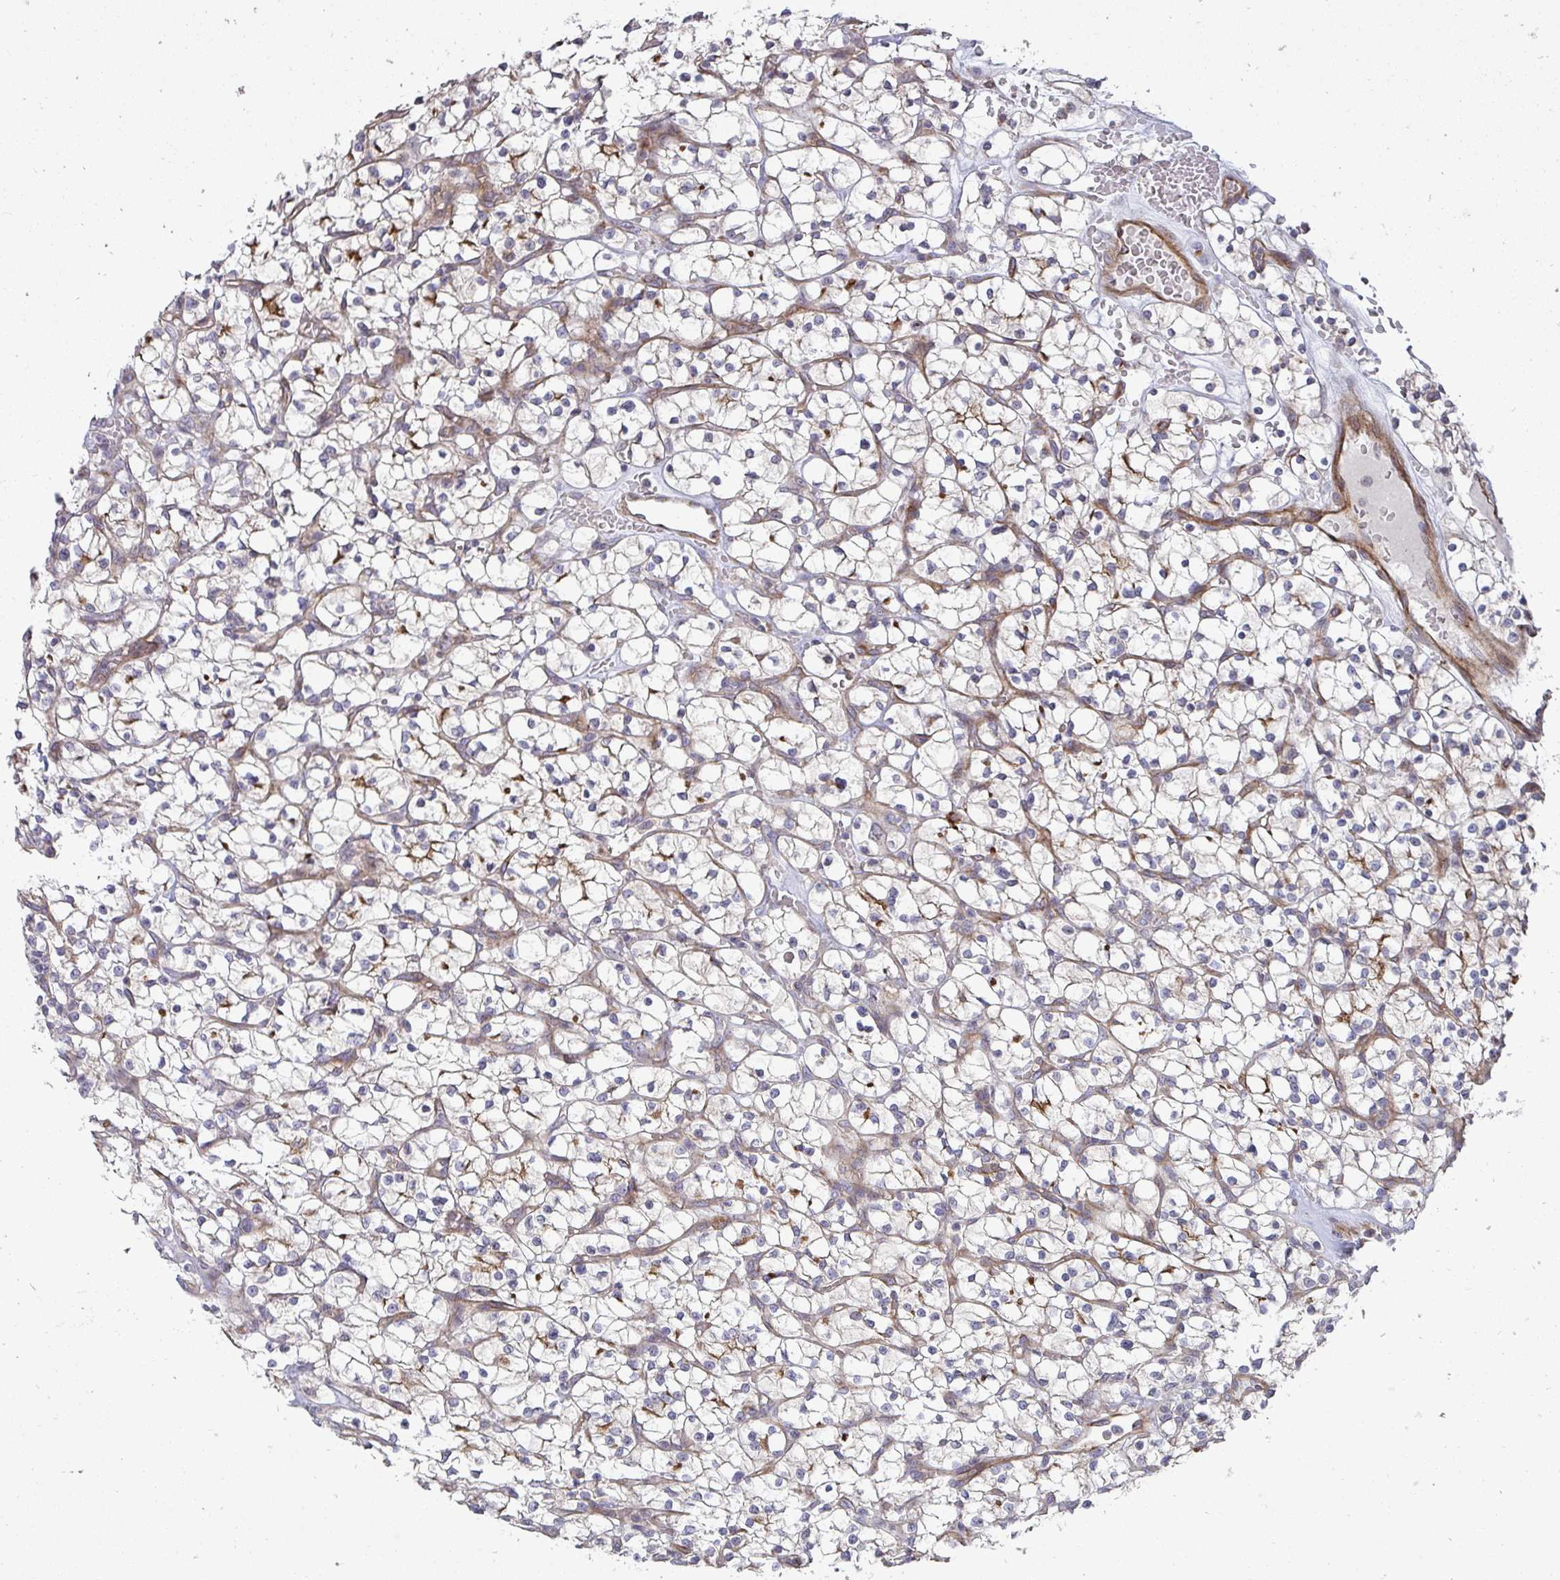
{"staining": {"intensity": "negative", "quantity": "none", "location": "none"}, "tissue": "renal cancer", "cell_type": "Tumor cells", "image_type": "cancer", "snomed": [{"axis": "morphology", "description": "Adenocarcinoma, NOS"}, {"axis": "topography", "description": "Kidney"}], "caption": "This is an immunohistochemistry (IHC) micrograph of human adenocarcinoma (renal). There is no positivity in tumor cells.", "gene": "SH2D1B", "patient": {"sex": "female", "age": 64}}